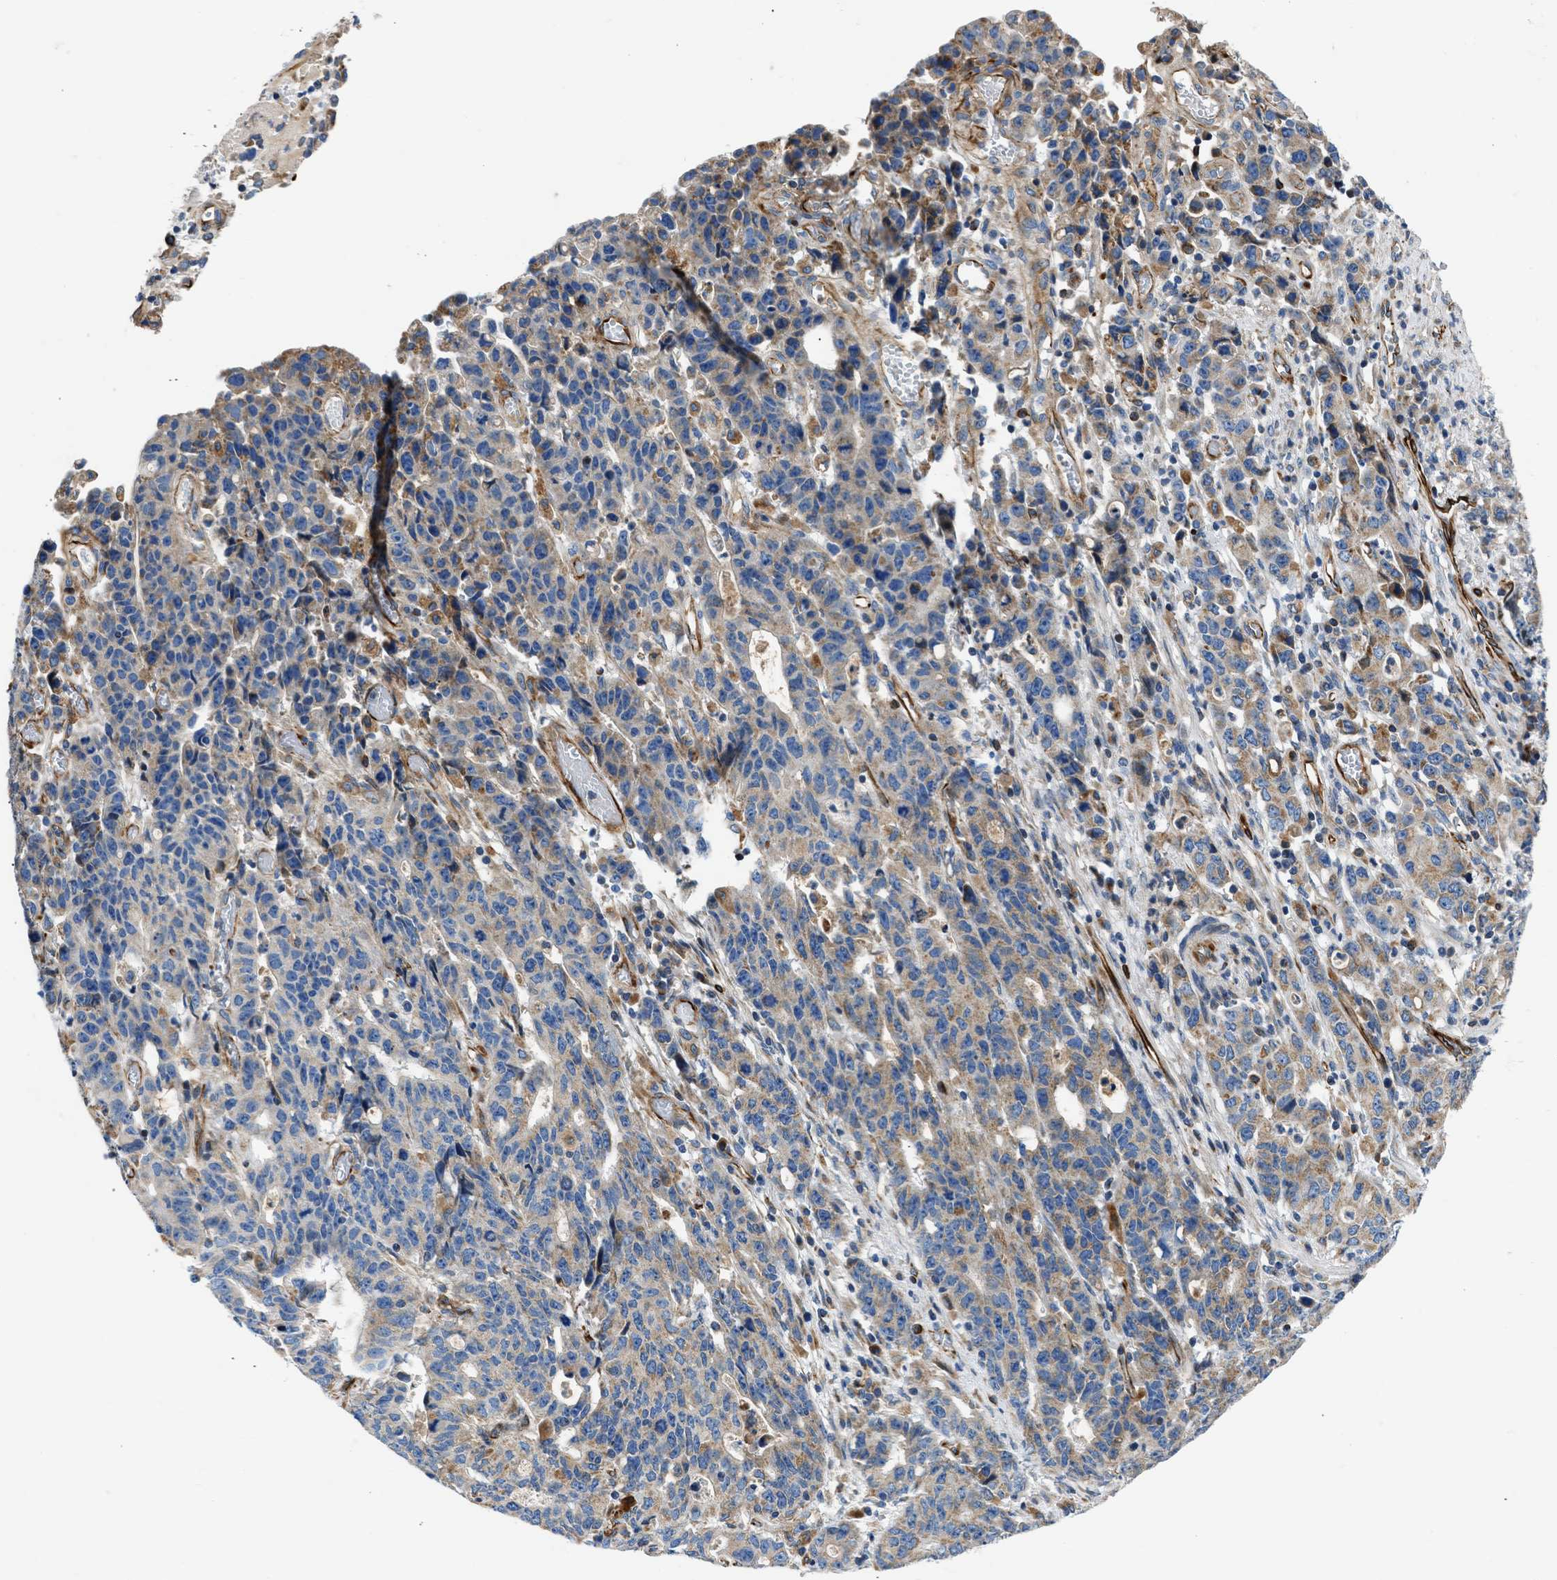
{"staining": {"intensity": "weak", "quantity": "25%-75%", "location": "cytoplasmic/membranous"}, "tissue": "stomach cancer", "cell_type": "Tumor cells", "image_type": "cancer", "snomed": [{"axis": "morphology", "description": "Adenocarcinoma, NOS"}, {"axis": "topography", "description": "Stomach, upper"}], "caption": "Brown immunohistochemical staining in human stomach cancer (adenocarcinoma) displays weak cytoplasmic/membranous positivity in about 25%-75% of tumor cells.", "gene": "ULK4", "patient": {"sex": "male", "age": 69}}